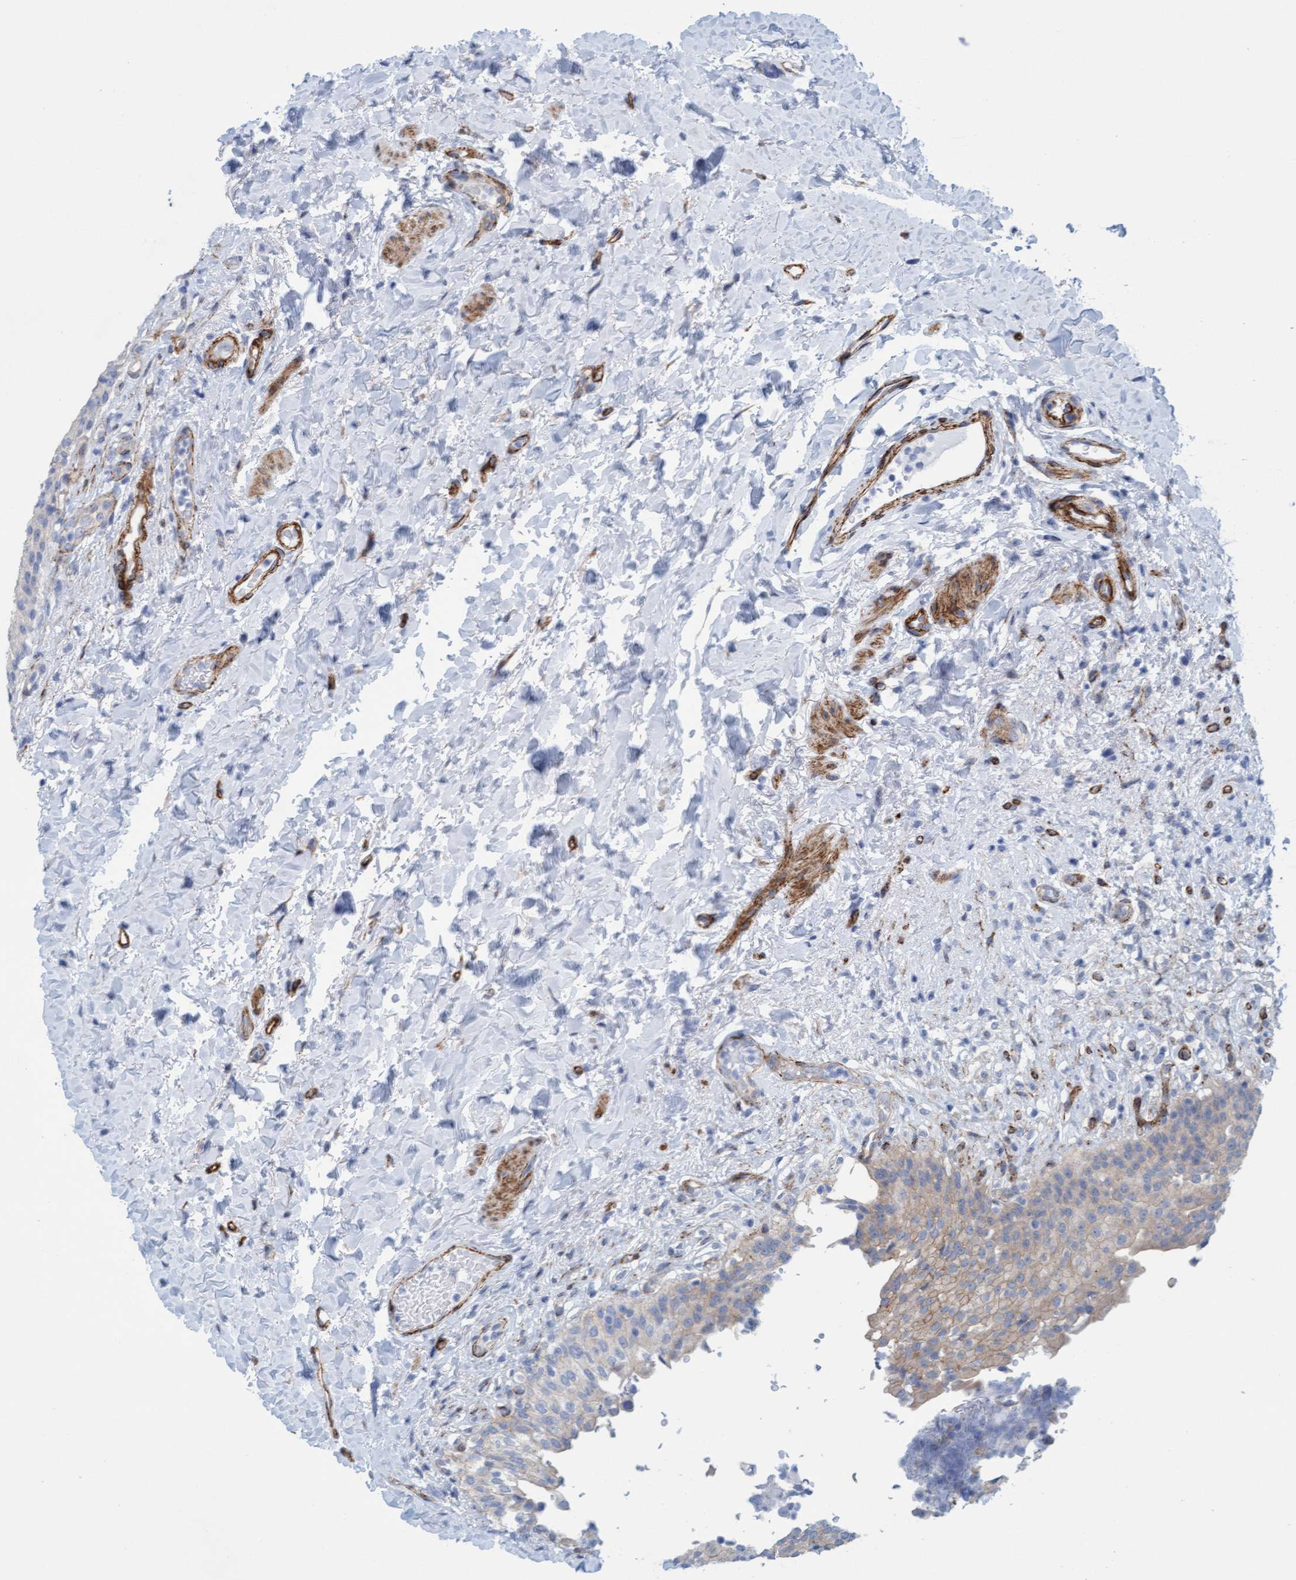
{"staining": {"intensity": "weak", "quantity": "<25%", "location": "cytoplasmic/membranous"}, "tissue": "urinary bladder", "cell_type": "Urothelial cells", "image_type": "normal", "snomed": [{"axis": "morphology", "description": "Normal tissue, NOS"}, {"axis": "topography", "description": "Urinary bladder"}], "caption": "The photomicrograph reveals no staining of urothelial cells in unremarkable urinary bladder.", "gene": "MTFR1", "patient": {"sex": "female", "age": 60}}